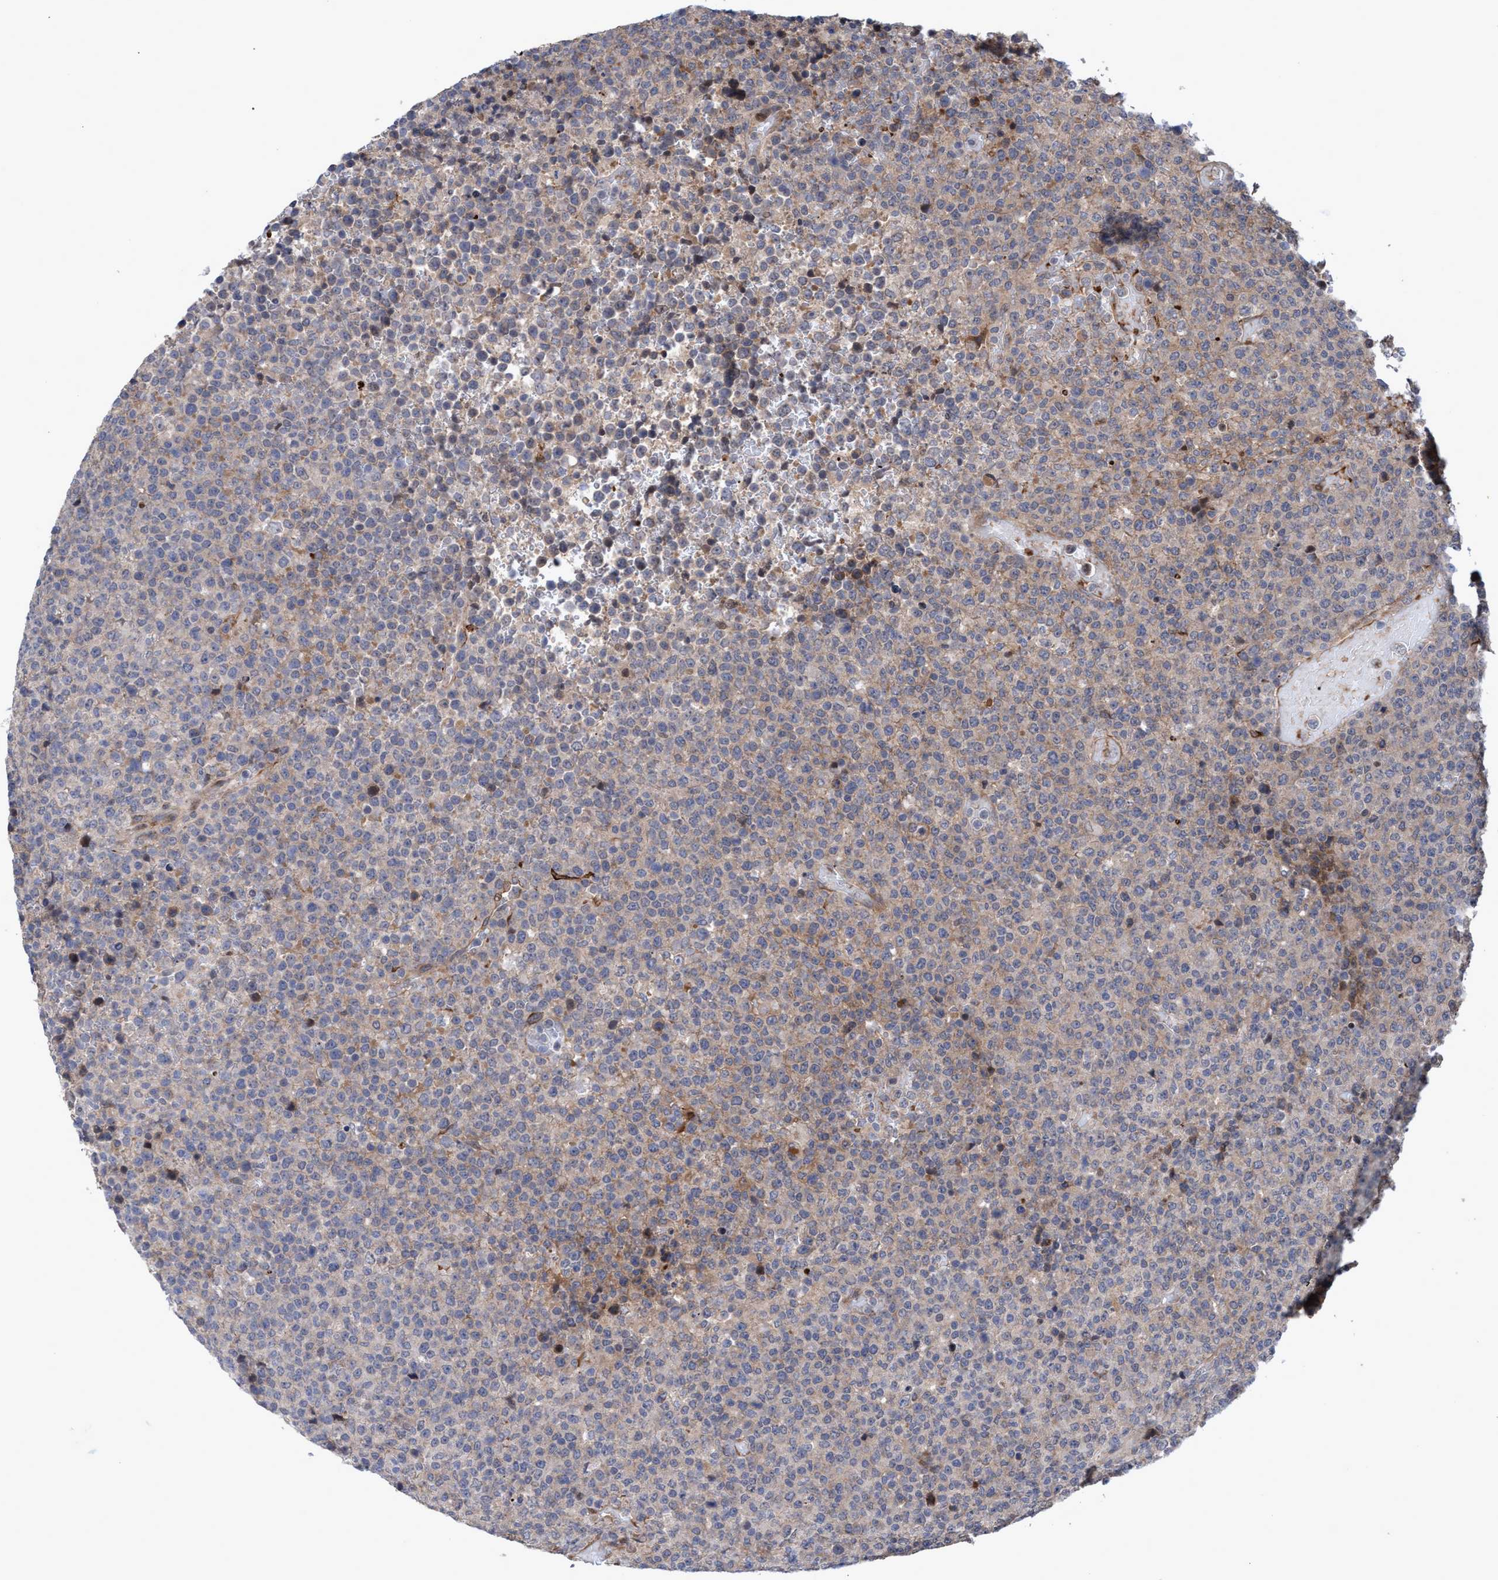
{"staining": {"intensity": "weak", "quantity": "<25%", "location": "cytoplasmic/membranous"}, "tissue": "lymphoma", "cell_type": "Tumor cells", "image_type": "cancer", "snomed": [{"axis": "morphology", "description": "Malignant lymphoma, non-Hodgkin's type, High grade"}, {"axis": "topography", "description": "Lymph node"}], "caption": "High-grade malignant lymphoma, non-Hodgkin's type was stained to show a protein in brown. There is no significant expression in tumor cells. (Brightfield microscopy of DAB immunohistochemistry (IHC) at high magnification).", "gene": "ZNF750", "patient": {"sex": "male", "age": 13}}